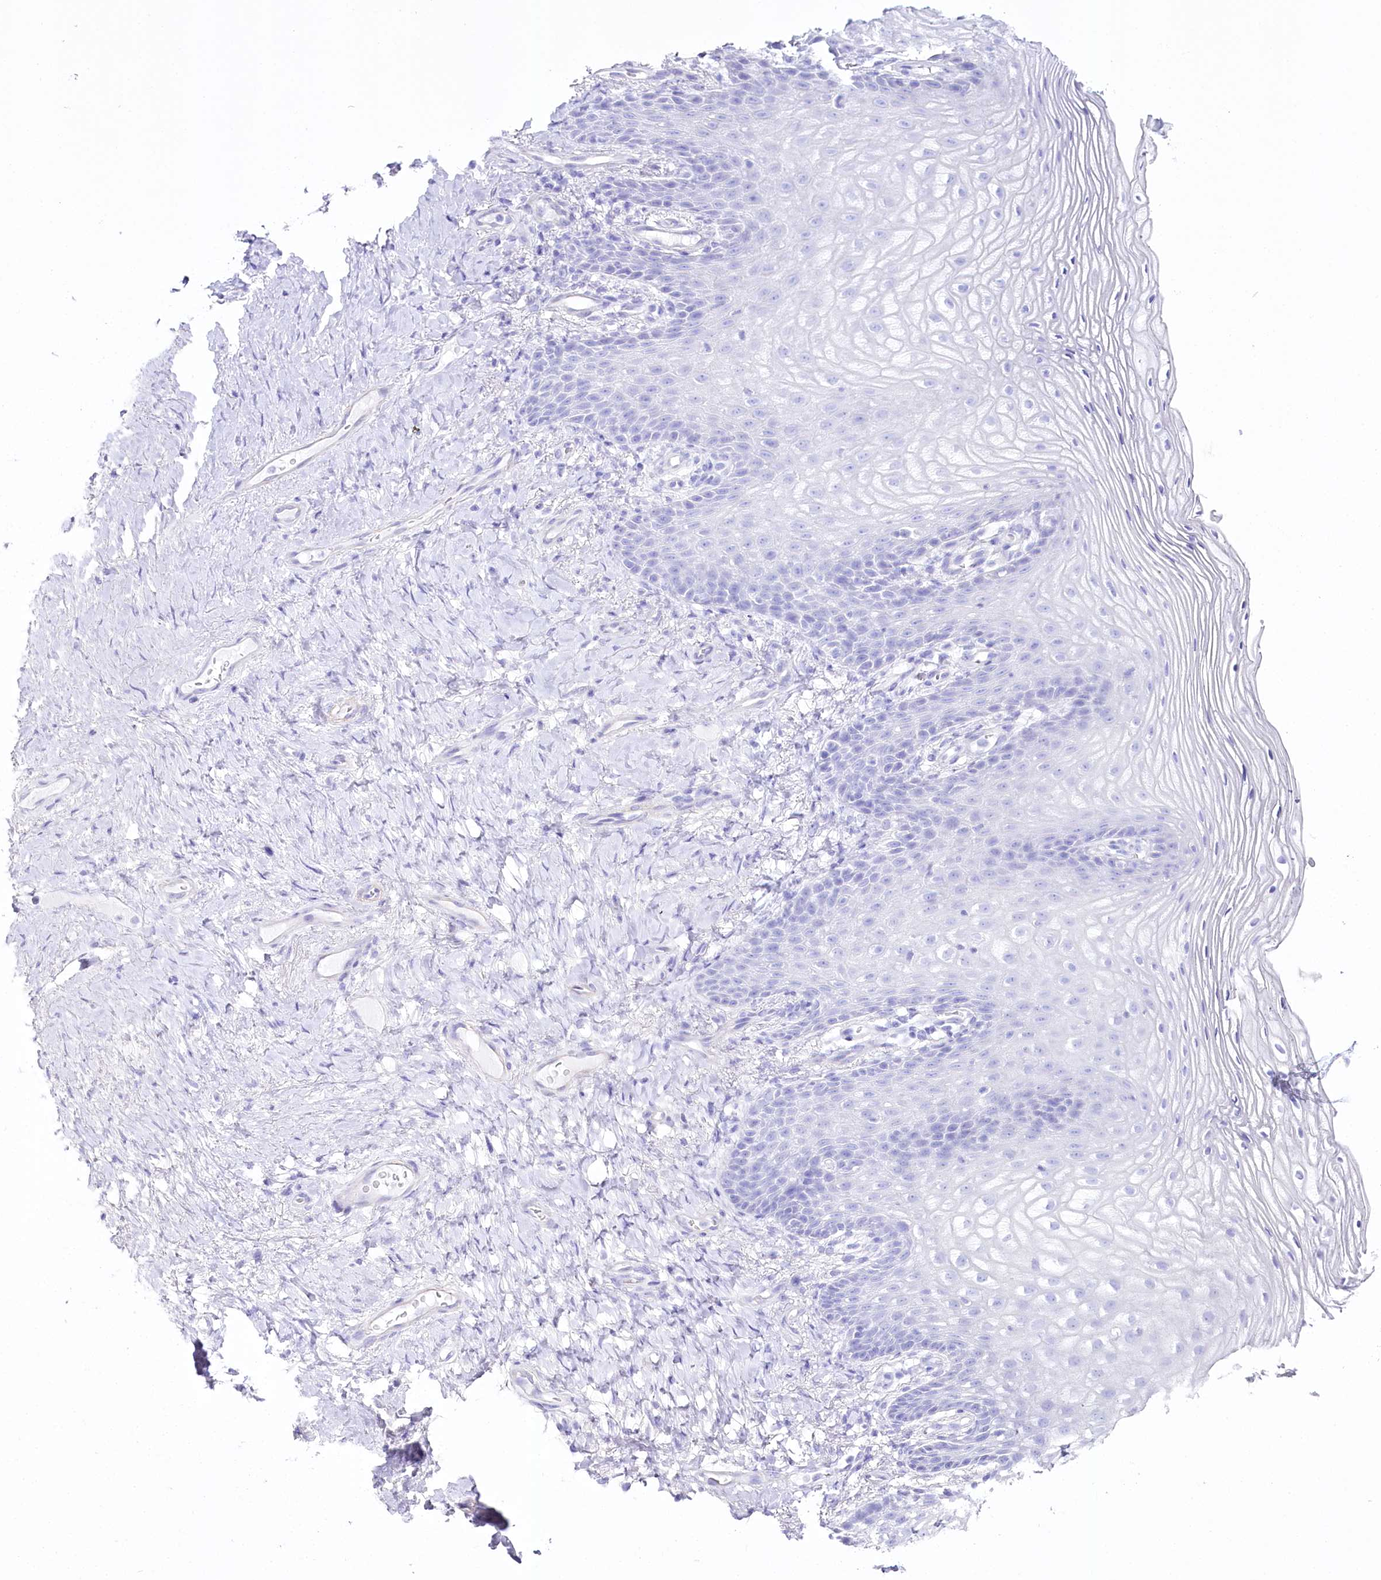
{"staining": {"intensity": "negative", "quantity": "none", "location": "none"}, "tissue": "vagina", "cell_type": "Squamous epithelial cells", "image_type": "normal", "snomed": [{"axis": "morphology", "description": "Normal tissue, NOS"}, {"axis": "topography", "description": "Vagina"}], "caption": "DAB (3,3'-diaminobenzidine) immunohistochemical staining of normal vagina demonstrates no significant positivity in squamous epithelial cells. (Brightfield microscopy of DAB (3,3'-diaminobenzidine) immunohistochemistry (IHC) at high magnification).", "gene": "CSN3", "patient": {"sex": "female", "age": 60}}